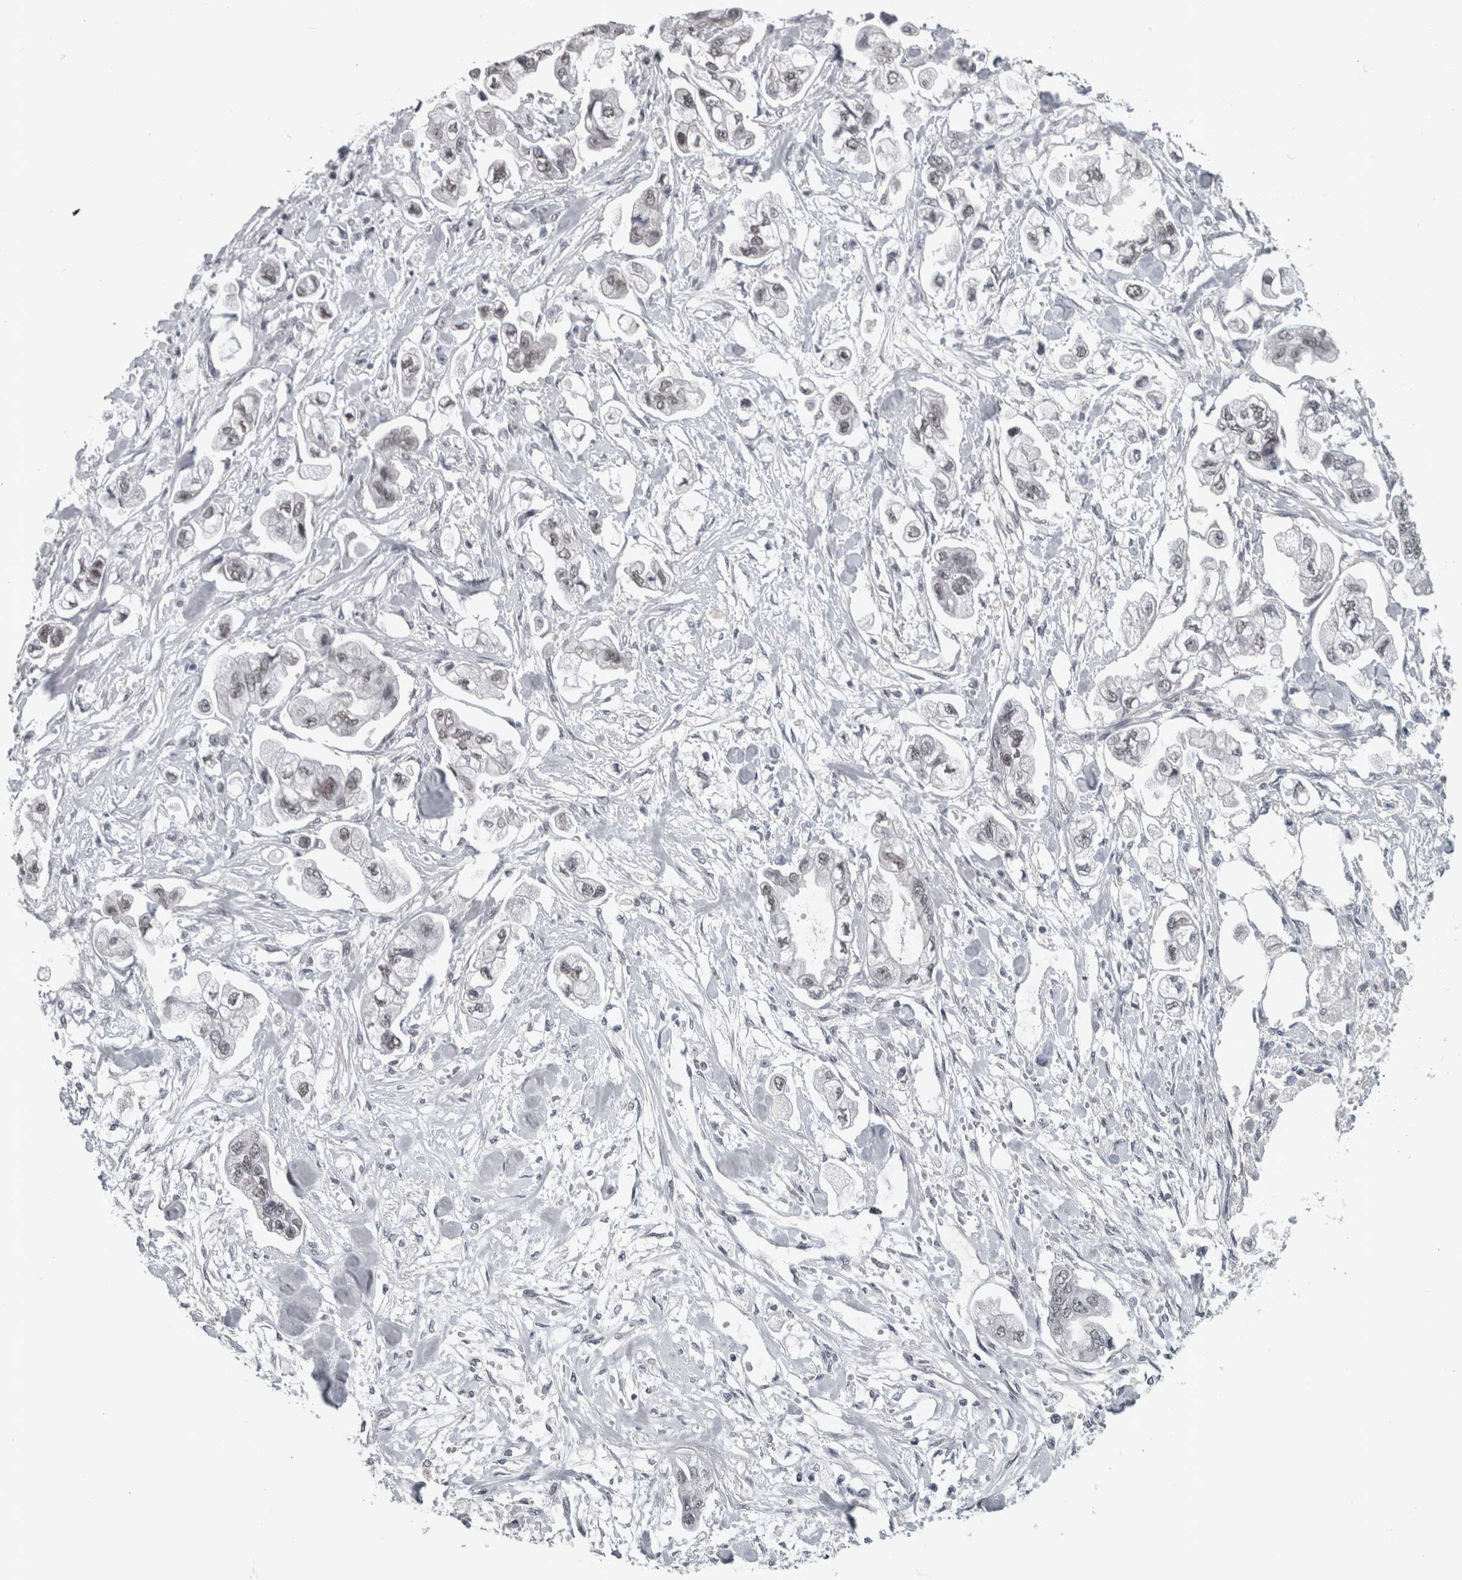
{"staining": {"intensity": "weak", "quantity": "<25%", "location": "nuclear"}, "tissue": "stomach cancer", "cell_type": "Tumor cells", "image_type": "cancer", "snomed": [{"axis": "morphology", "description": "Normal tissue, NOS"}, {"axis": "morphology", "description": "Adenocarcinoma, NOS"}, {"axis": "topography", "description": "Stomach"}], "caption": "Tumor cells are negative for protein expression in human adenocarcinoma (stomach).", "gene": "ARID4B", "patient": {"sex": "male", "age": 62}}